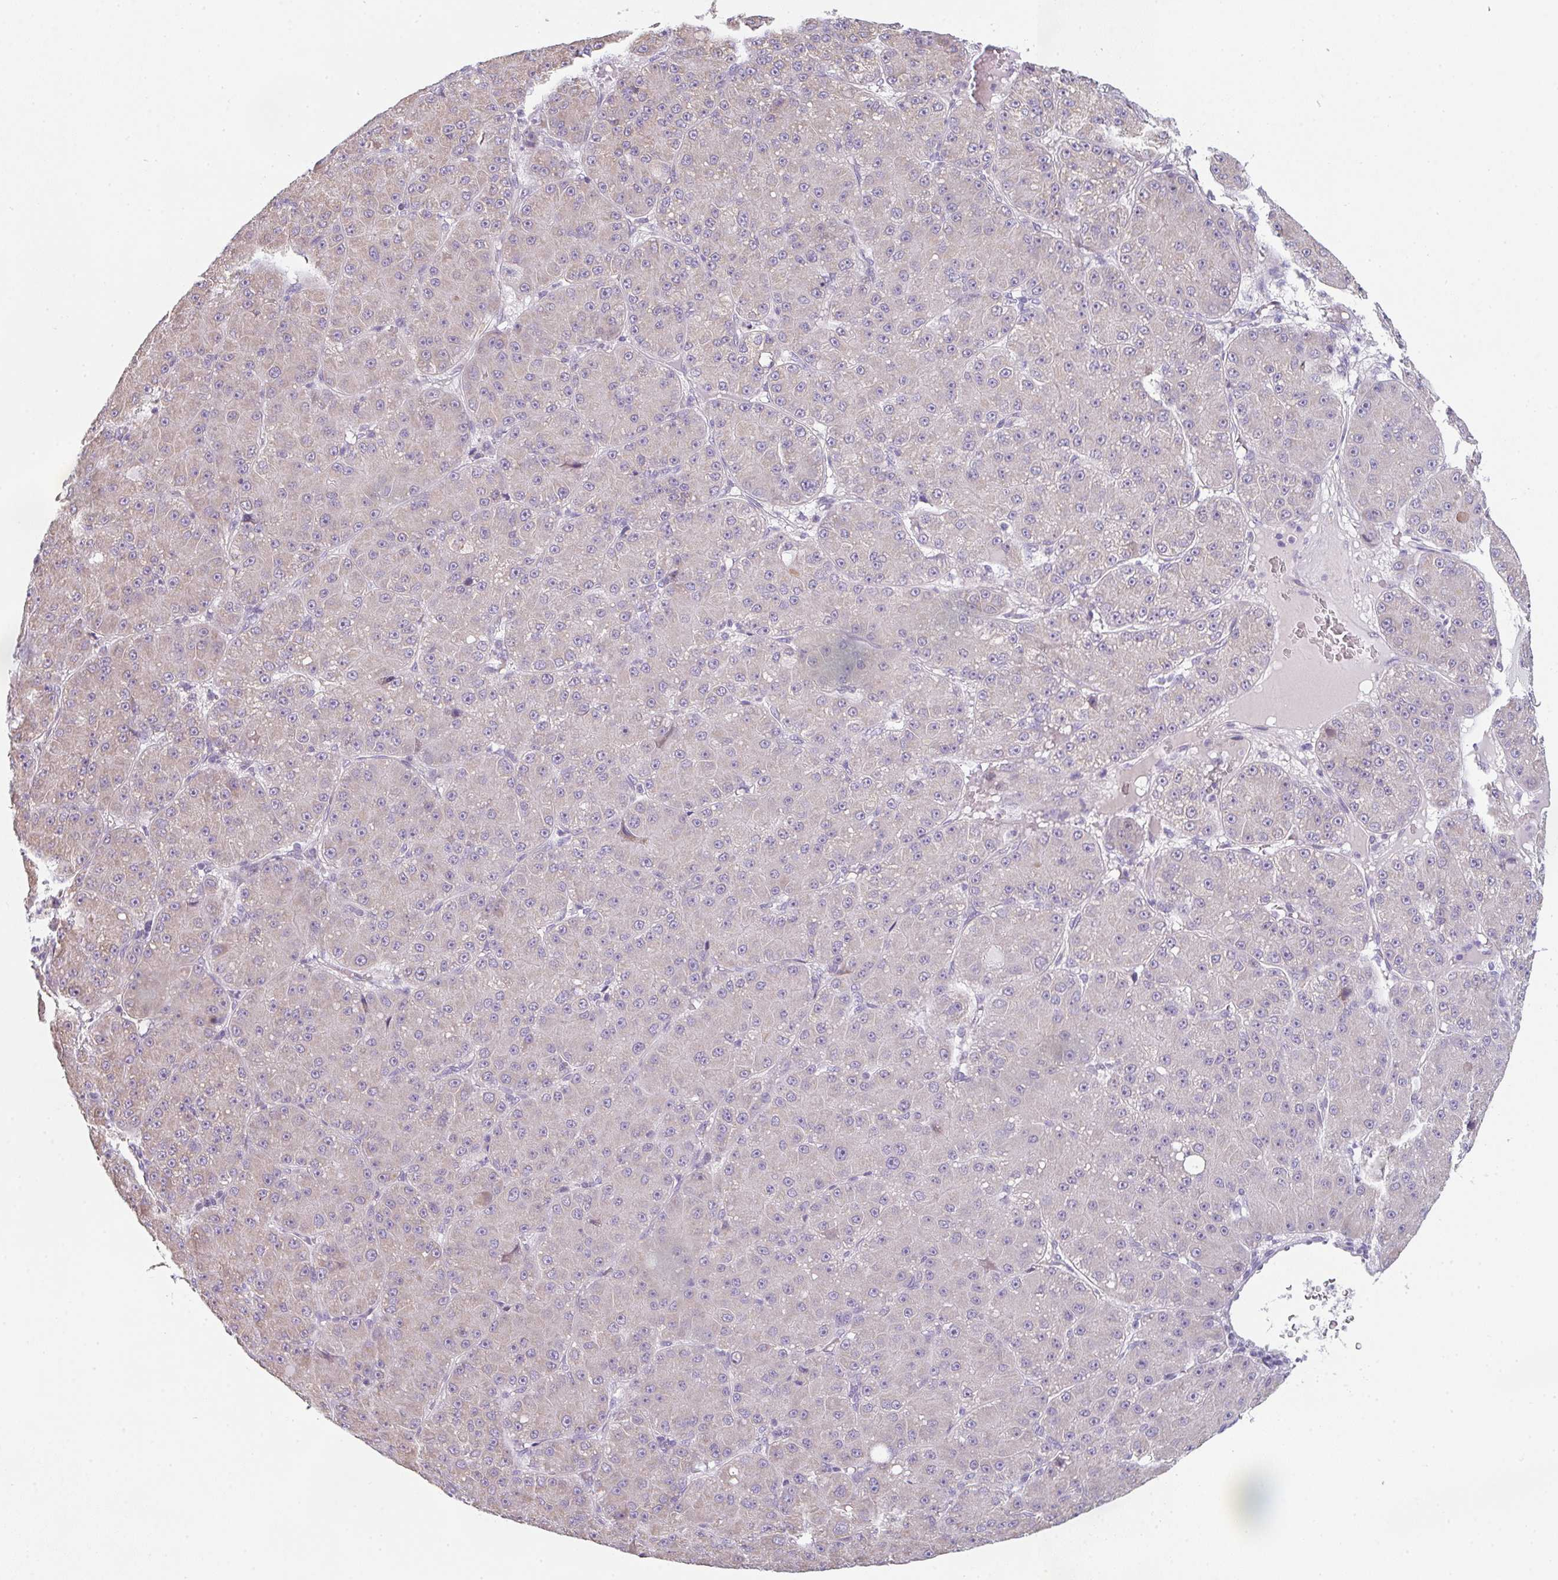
{"staining": {"intensity": "weak", "quantity": "<25%", "location": "cytoplasmic/membranous"}, "tissue": "liver cancer", "cell_type": "Tumor cells", "image_type": "cancer", "snomed": [{"axis": "morphology", "description": "Carcinoma, Hepatocellular, NOS"}, {"axis": "topography", "description": "Liver"}], "caption": "A micrograph of hepatocellular carcinoma (liver) stained for a protein displays no brown staining in tumor cells. (Brightfield microscopy of DAB (3,3'-diaminobenzidine) immunohistochemistry at high magnification).", "gene": "CACNA1S", "patient": {"sex": "male", "age": 67}}